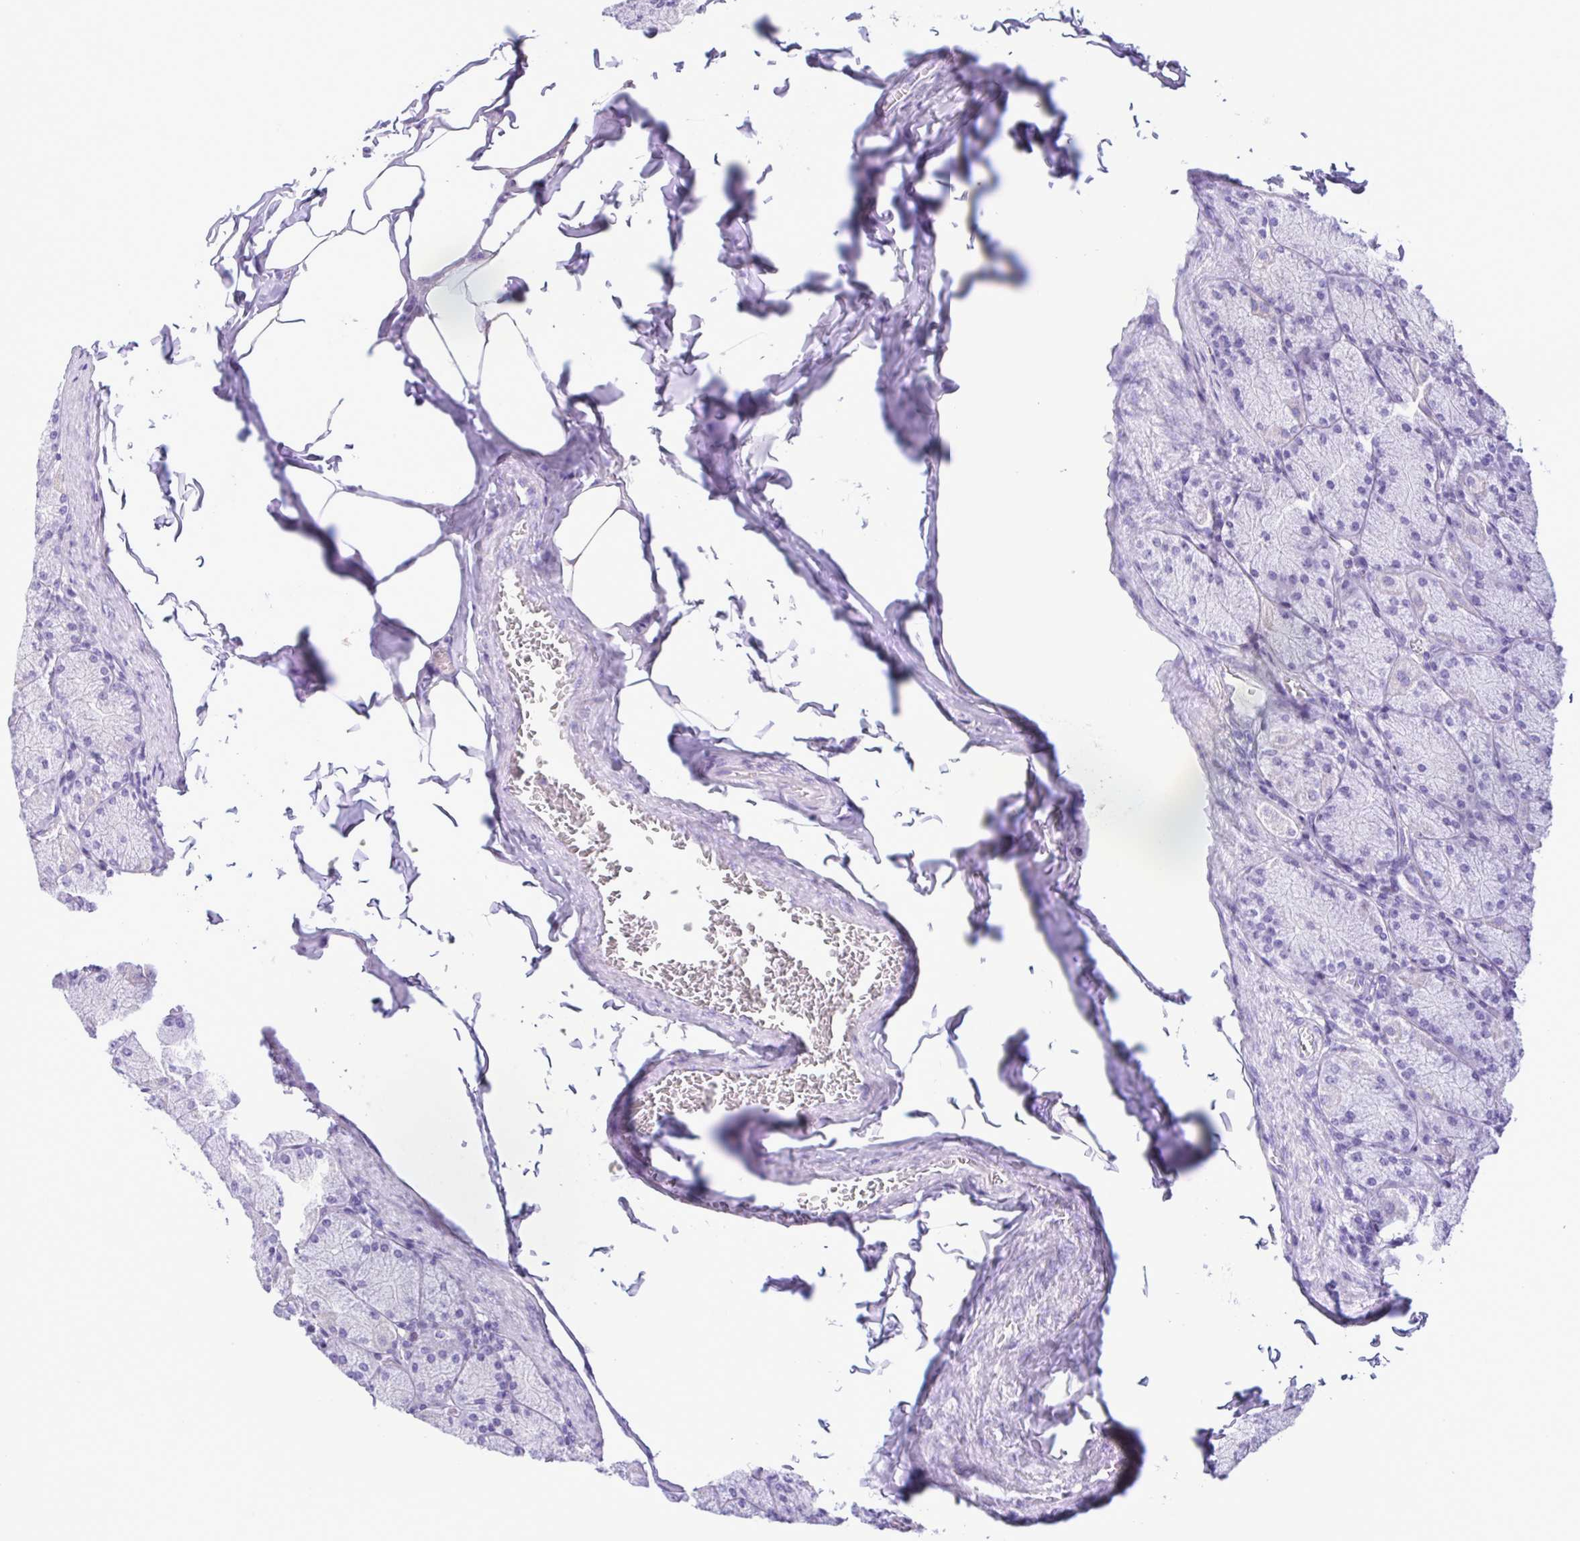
{"staining": {"intensity": "negative", "quantity": "none", "location": "none"}, "tissue": "stomach", "cell_type": "Glandular cells", "image_type": "normal", "snomed": [{"axis": "morphology", "description": "Normal tissue, NOS"}, {"axis": "topography", "description": "Stomach, upper"}], "caption": "Photomicrograph shows no significant protein staining in glandular cells of benign stomach. (DAB IHC with hematoxylin counter stain).", "gene": "CBY2", "patient": {"sex": "female", "age": 56}}